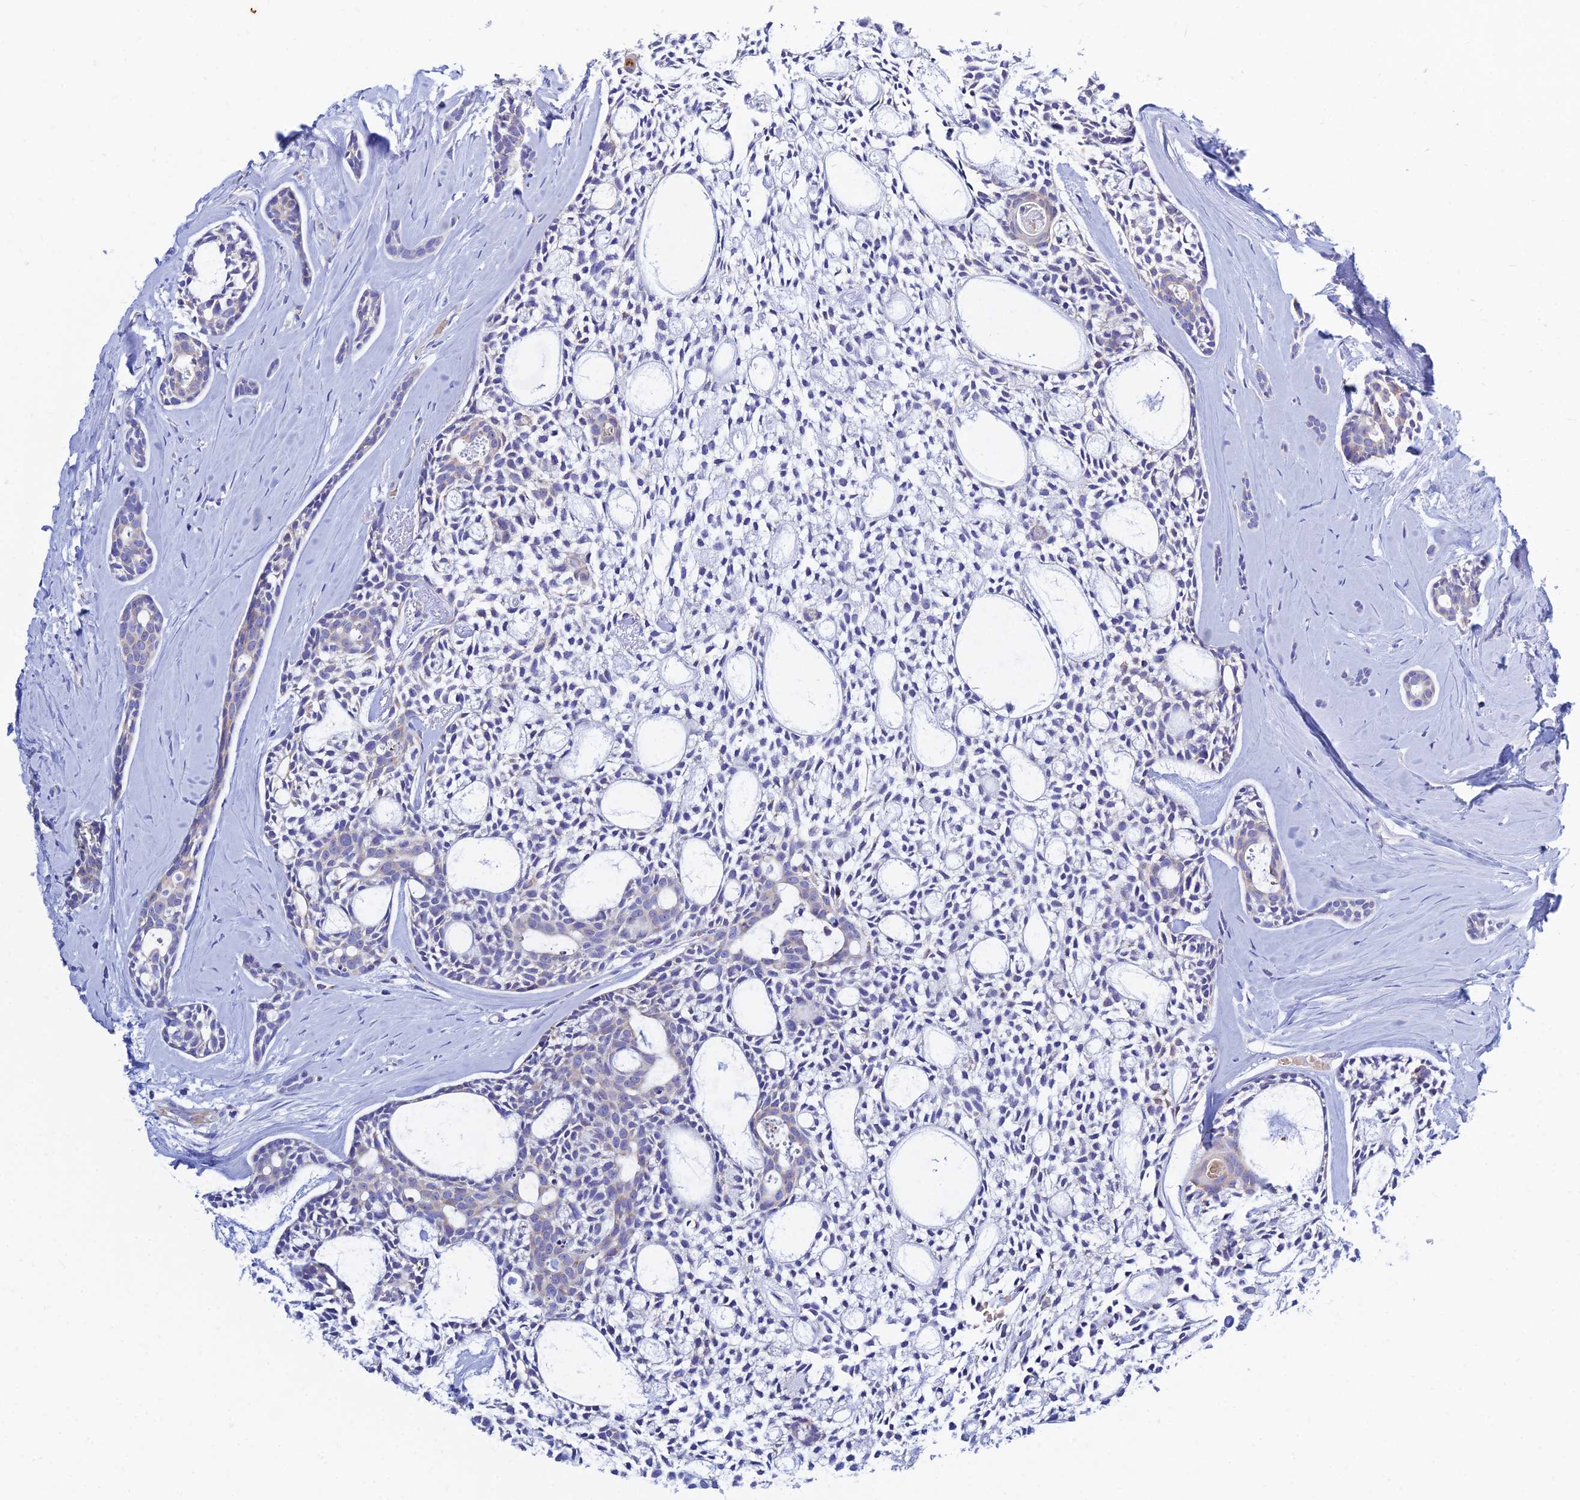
{"staining": {"intensity": "negative", "quantity": "none", "location": "none"}, "tissue": "head and neck cancer", "cell_type": "Tumor cells", "image_type": "cancer", "snomed": [{"axis": "morphology", "description": "Adenocarcinoma, NOS"}, {"axis": "topography", "description": "Subcutis"}, {"axis": "topography", "description": "Head-Neck"}], "caption": "The immunohistochemistry image has no significant expression in tumor cells of head and neck cancer (adenocarcinoma) tissue.", "gene": "MGST1", "patient": {"sex": "female", "age": 73}}